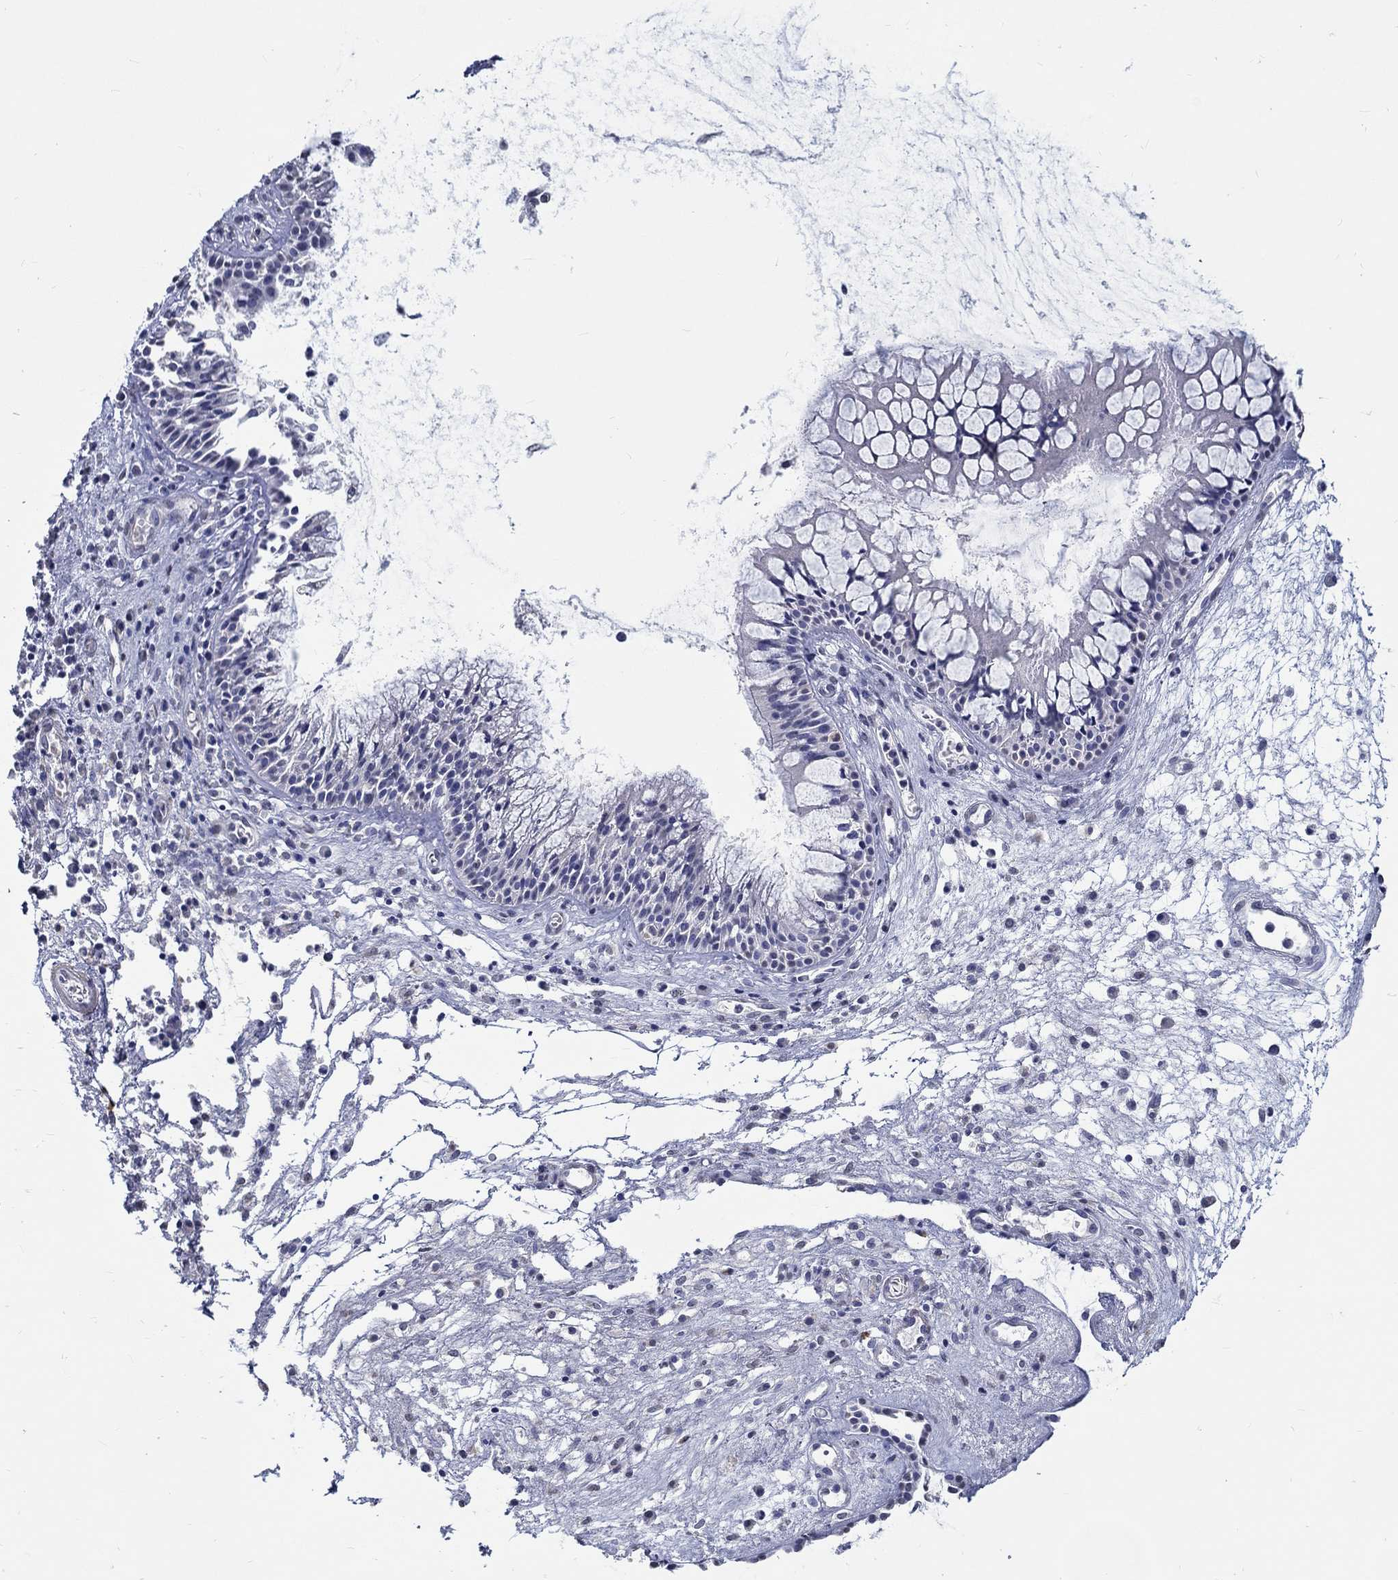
{"staining": {"intensity": "negative", "quantity": "none", "location": "none"}, "tissue": "nasopharynx", "cell_type": "Respiratory epithelial cells", "image_type": "normal", "snomed": [{"axis": "morphology", "description": "Normal tissue, NOS"}, {"axis": "topography", "description": "Nasopharynx"}], "caption": "This is an IHC histopathology image of benign nasopharynx. There is no staining in respiratory epithelial cells.", "gene": "PDE1B", "patient": {"sex": "female", "age": 47}}